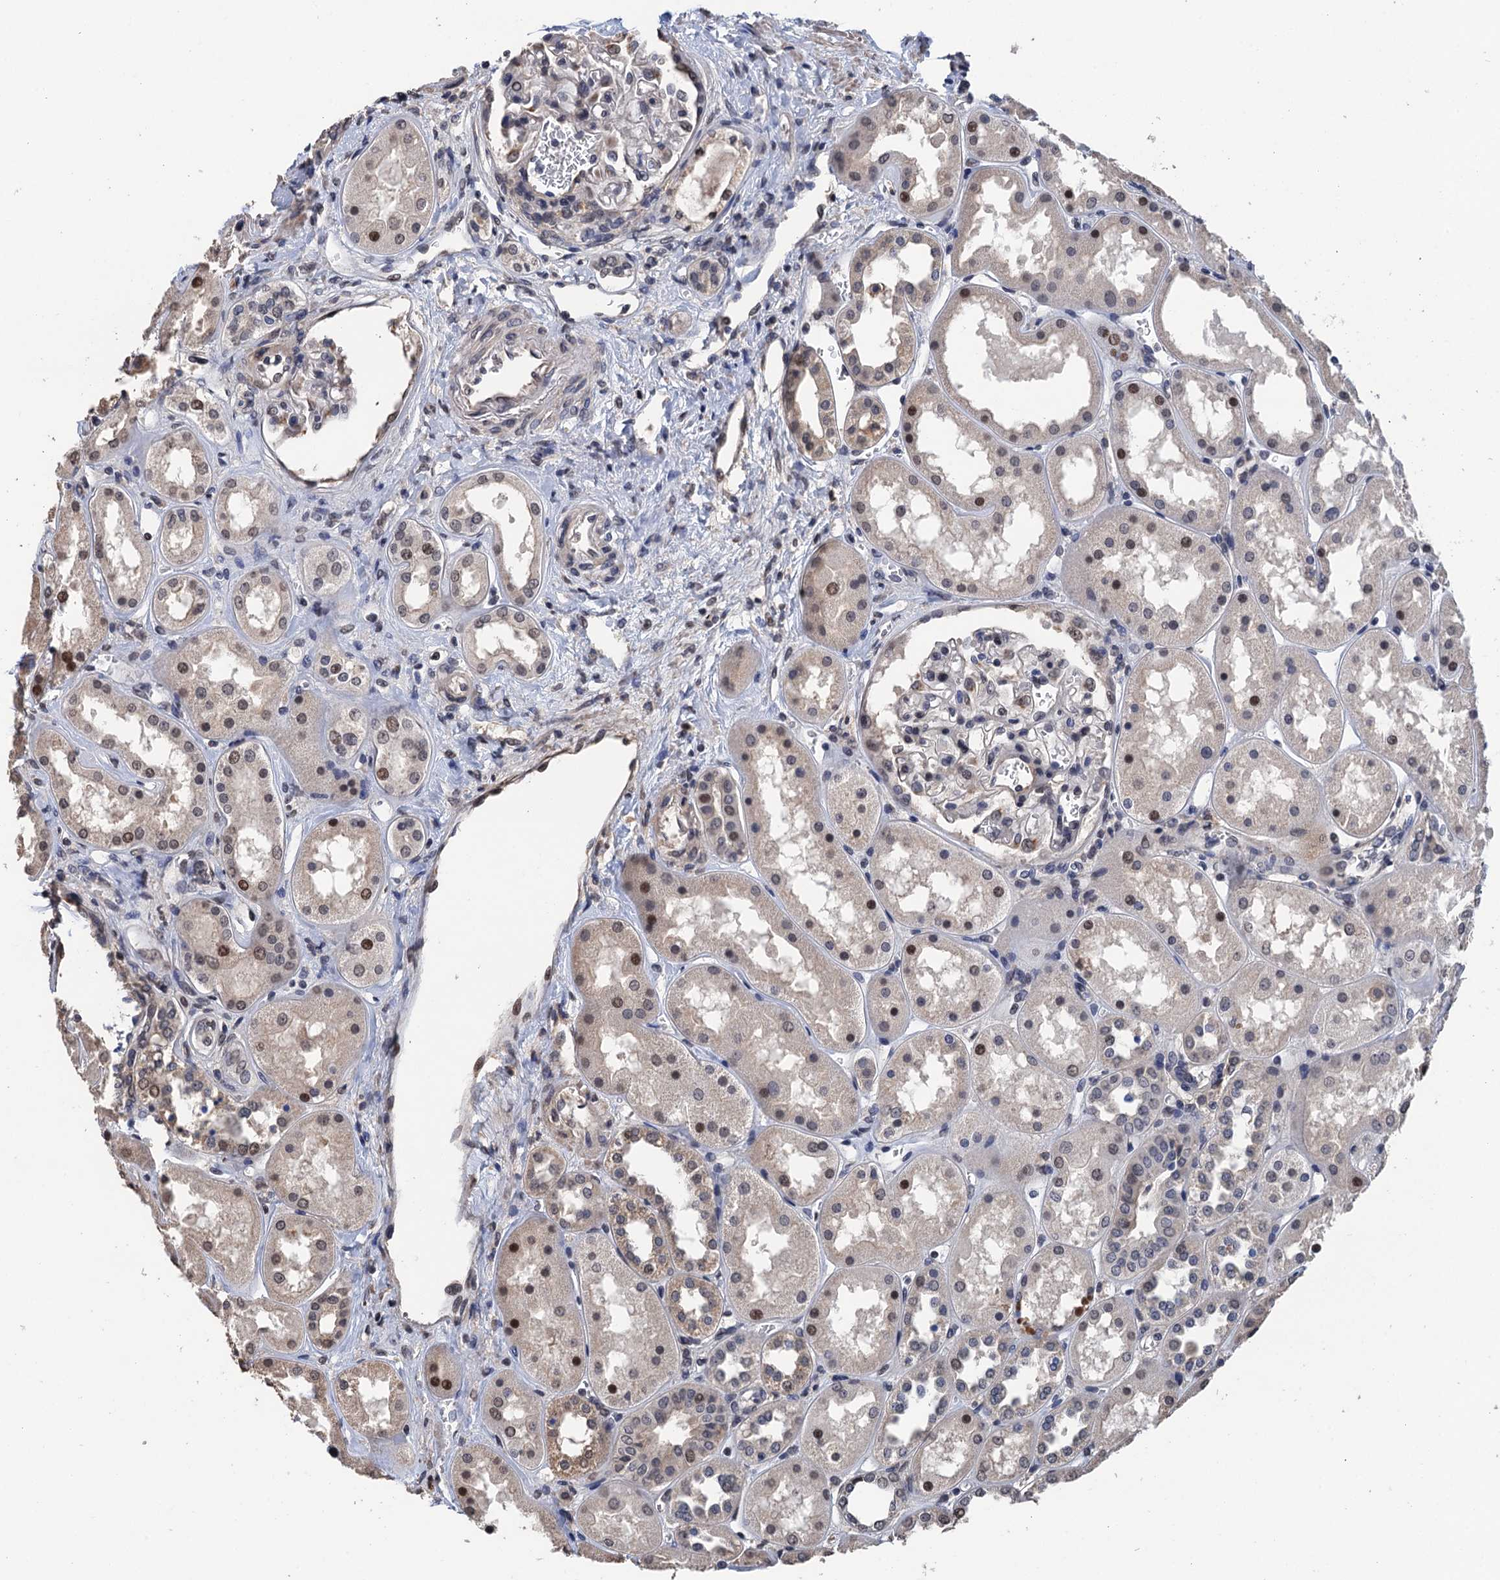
{"staining": {"intensity": "moderate", "quantity": "<25%", "location": "nuclear"}, "tissue": "kidney", "cell_type": "Cells in glomeruli", "image_type": "normal", "snomed": [{"axis": "morphology", "description": "Normal tissue, NOS"}, {"axis": "topography", "description": "Kidney"}], "caption": "Cells in glomeruli exhibit low levels of moderate nuclear staining in about <25% of cells in normal kidney. (brown staining indicates protein expression, while blue staining denotes nuclei).", "gene": "ART5", "patient": {"sex": "male", "age": 70}}